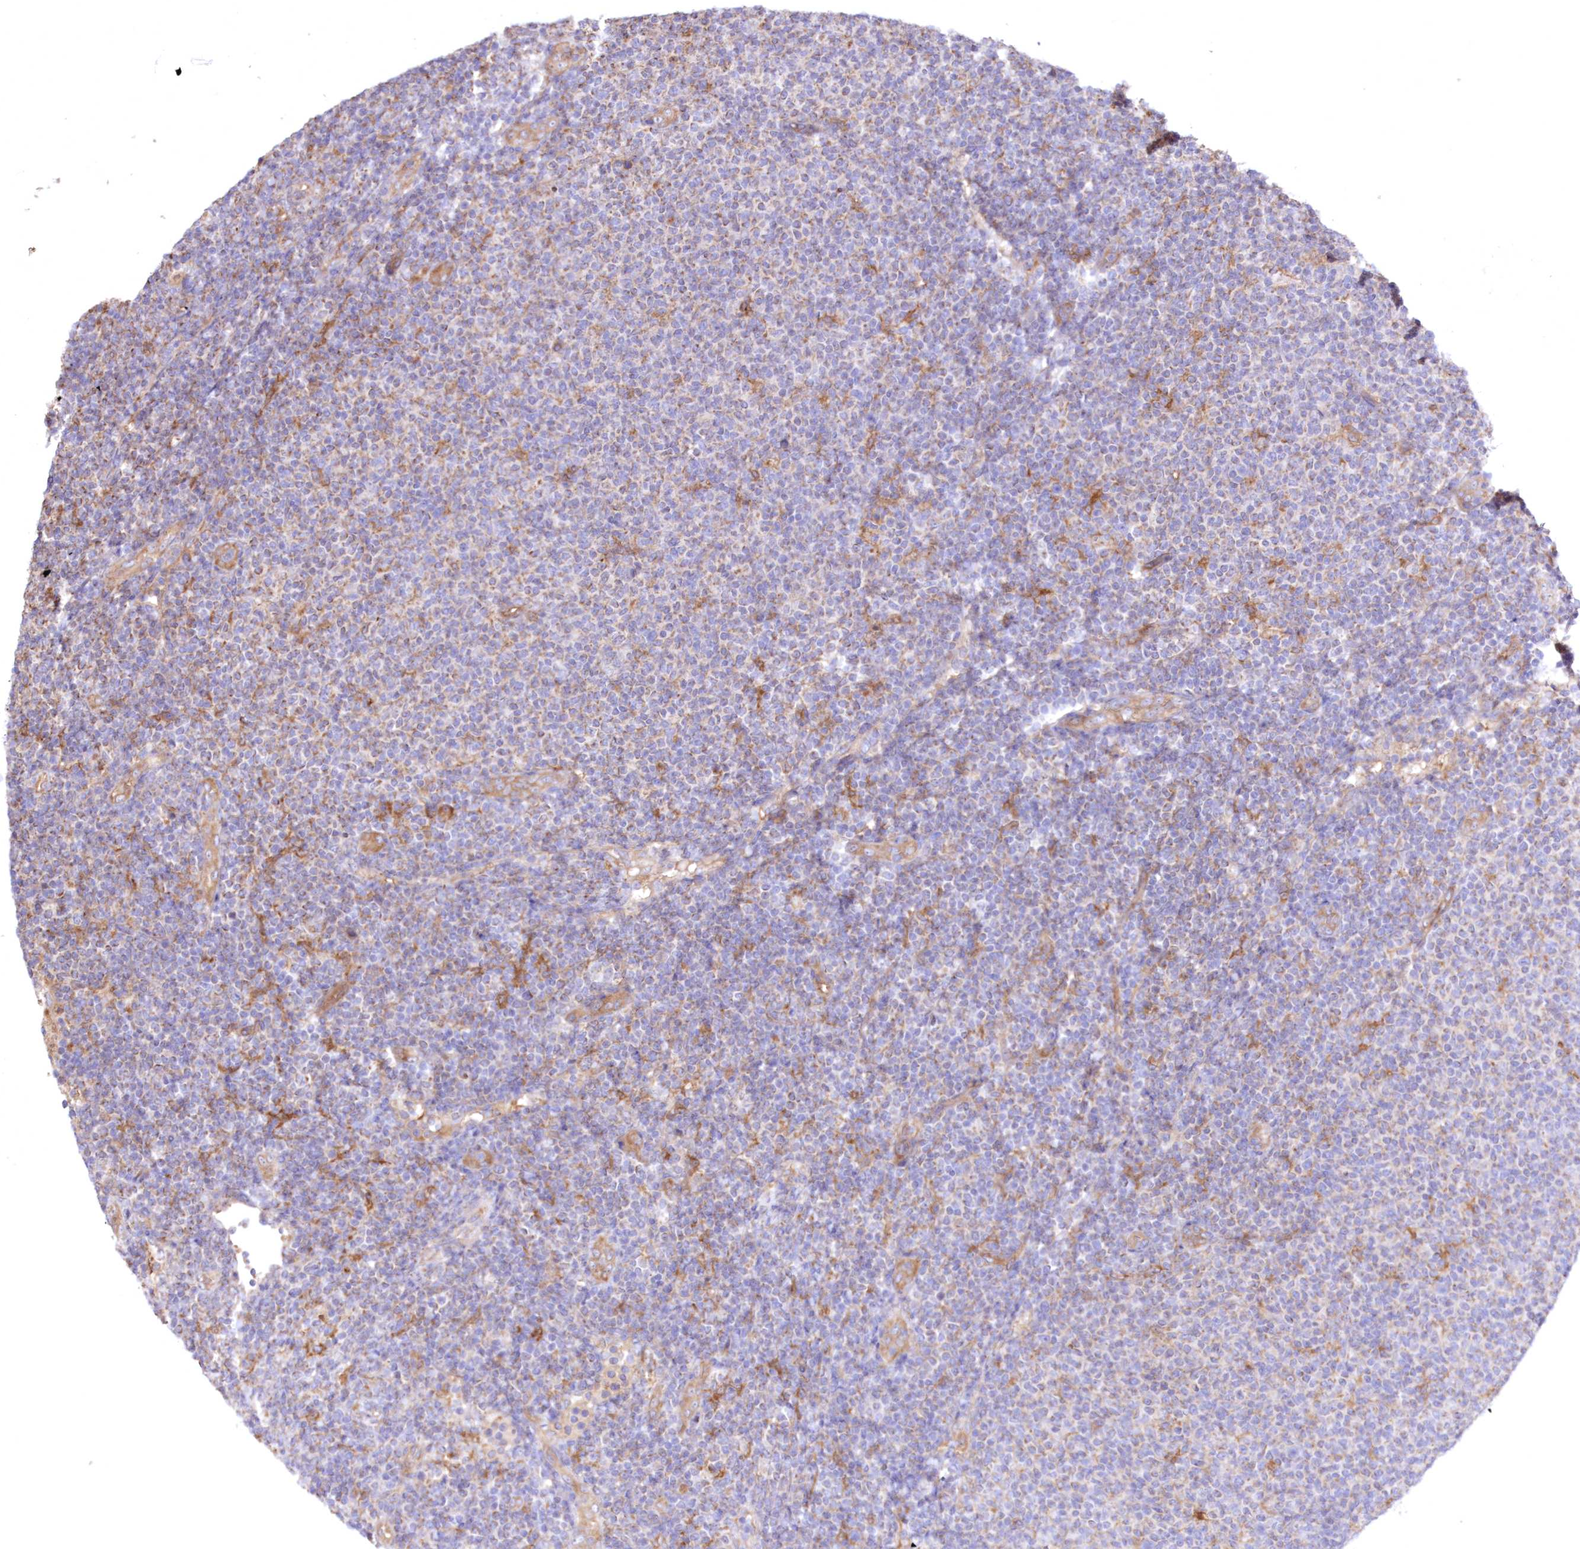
{"staining": {"intensity": "negative", "quantity": "none", "location": "none"}, "tissue": "lymphoma", "cell_type": "Tumor cells", "image_type": "cancer", "snomed": [{"axis": "morphology", "description": "Malignant lymphoma, non-Hodgkin's type, Low grade"}, {"axis": "topography", "description": "Lymph node"}], "caption": "Photomicrograph shows no significant protein positivity in tumor cells of malignant lymphoma, non-Hodgkin's type (low-grade).", "gene": "FCHO2", "patient": {"sex": "male", "age": 66}}